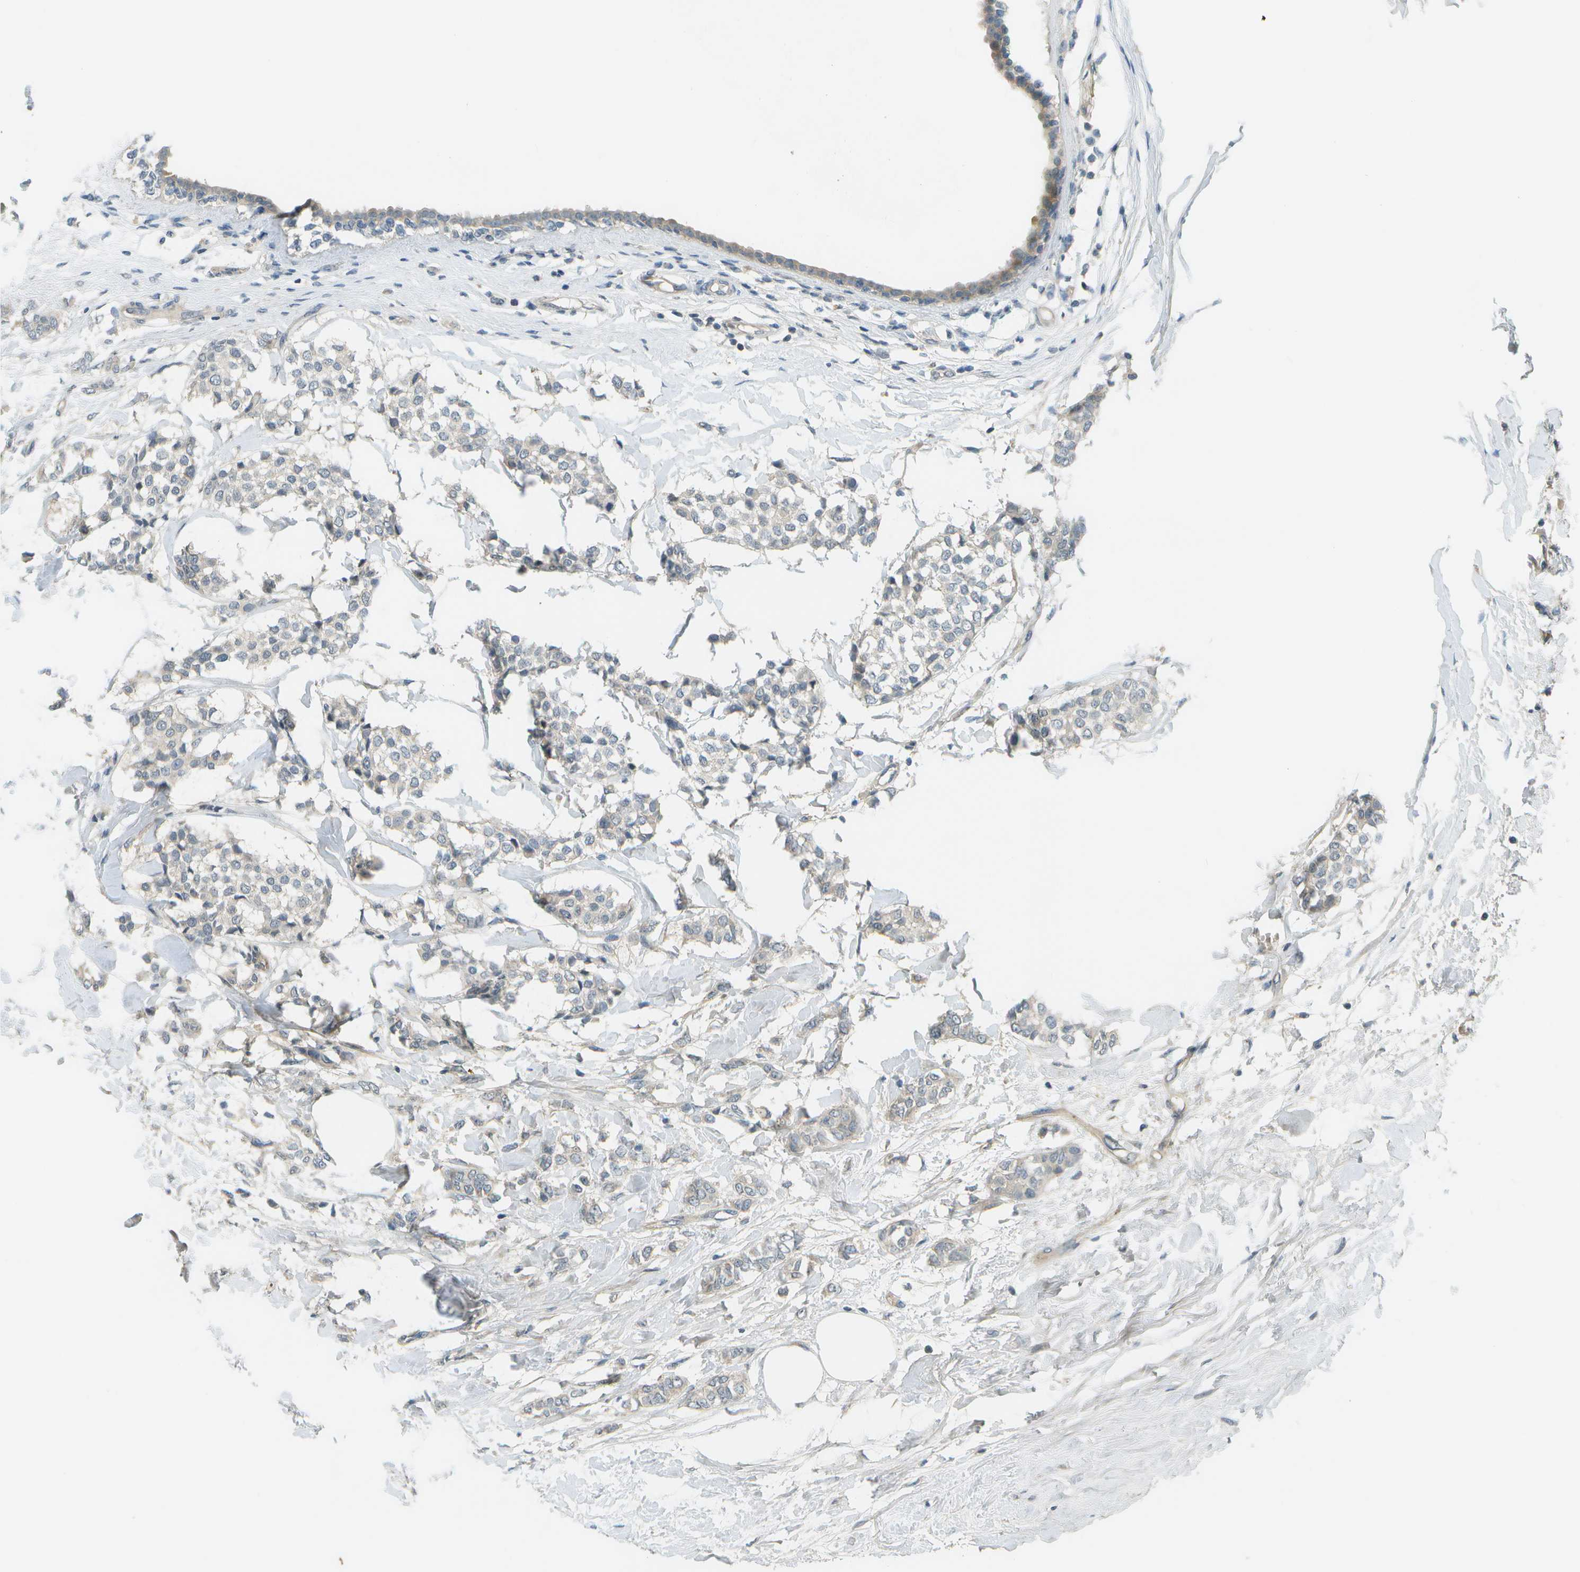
{"staining": {"intensity": "negative", "quantity": "none", "location": "none"}, "tissue": "breast cancer", "cell_type": "Tumor cells", "image_type": "cancer", "snomed": [{"axis": "morphology", "description": "Lobular carcinoma, in situ"}, {"axis": "morphology", "description": "Lobular carcinoma"}, {"axis": "topography", "description": "Breast"}], "caption": "A histopathology image of lobular carcinoma (breast) stained for a protein reveals no brown staining in tumor cells.", "gene": "WNK2", "patient": {"sex": "female", "age": 41}}